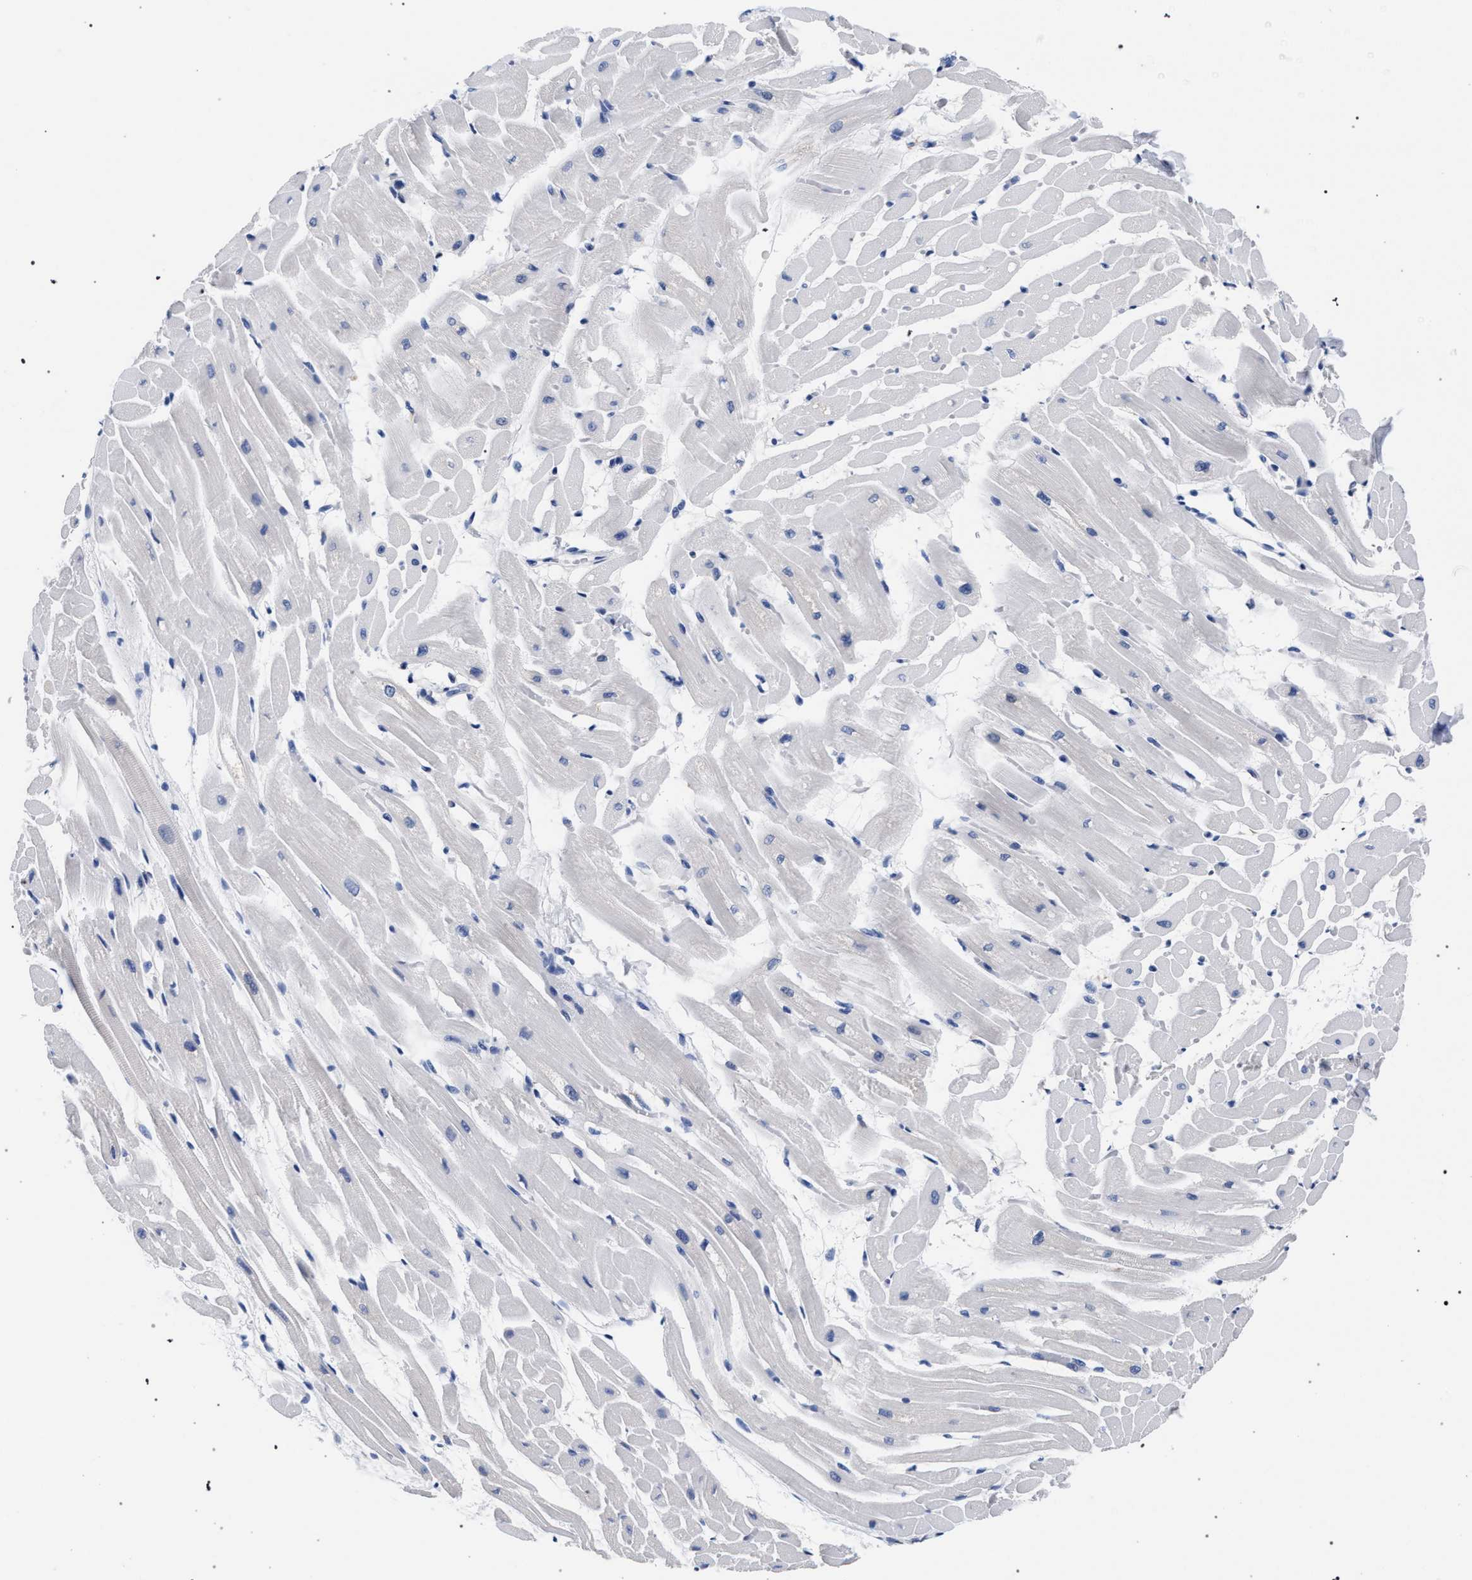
{"staining": {"intensity": "negative", "quantity": "none", "location": "none"}, "tissue": "heart muscle", "cell_type": "Cardiomyocytes", "image_type": "normal", "snomed": [{"axis": "morphology", "description": "Normal tissue, NOS"}, {"axis": "topography", "description": "Heart"}], "caption": "Immunohistochemistry photomicrograph of normal heart muscle: human heart muscle stained with DAB exhibits no significant protein expression in cardiomyocytes. (DAB (3,3'-diaminobenzidine) immunohistochemistry, high magnification).", "gene": "AKAP4", "patient": {"sex": "male", "age": 45}}